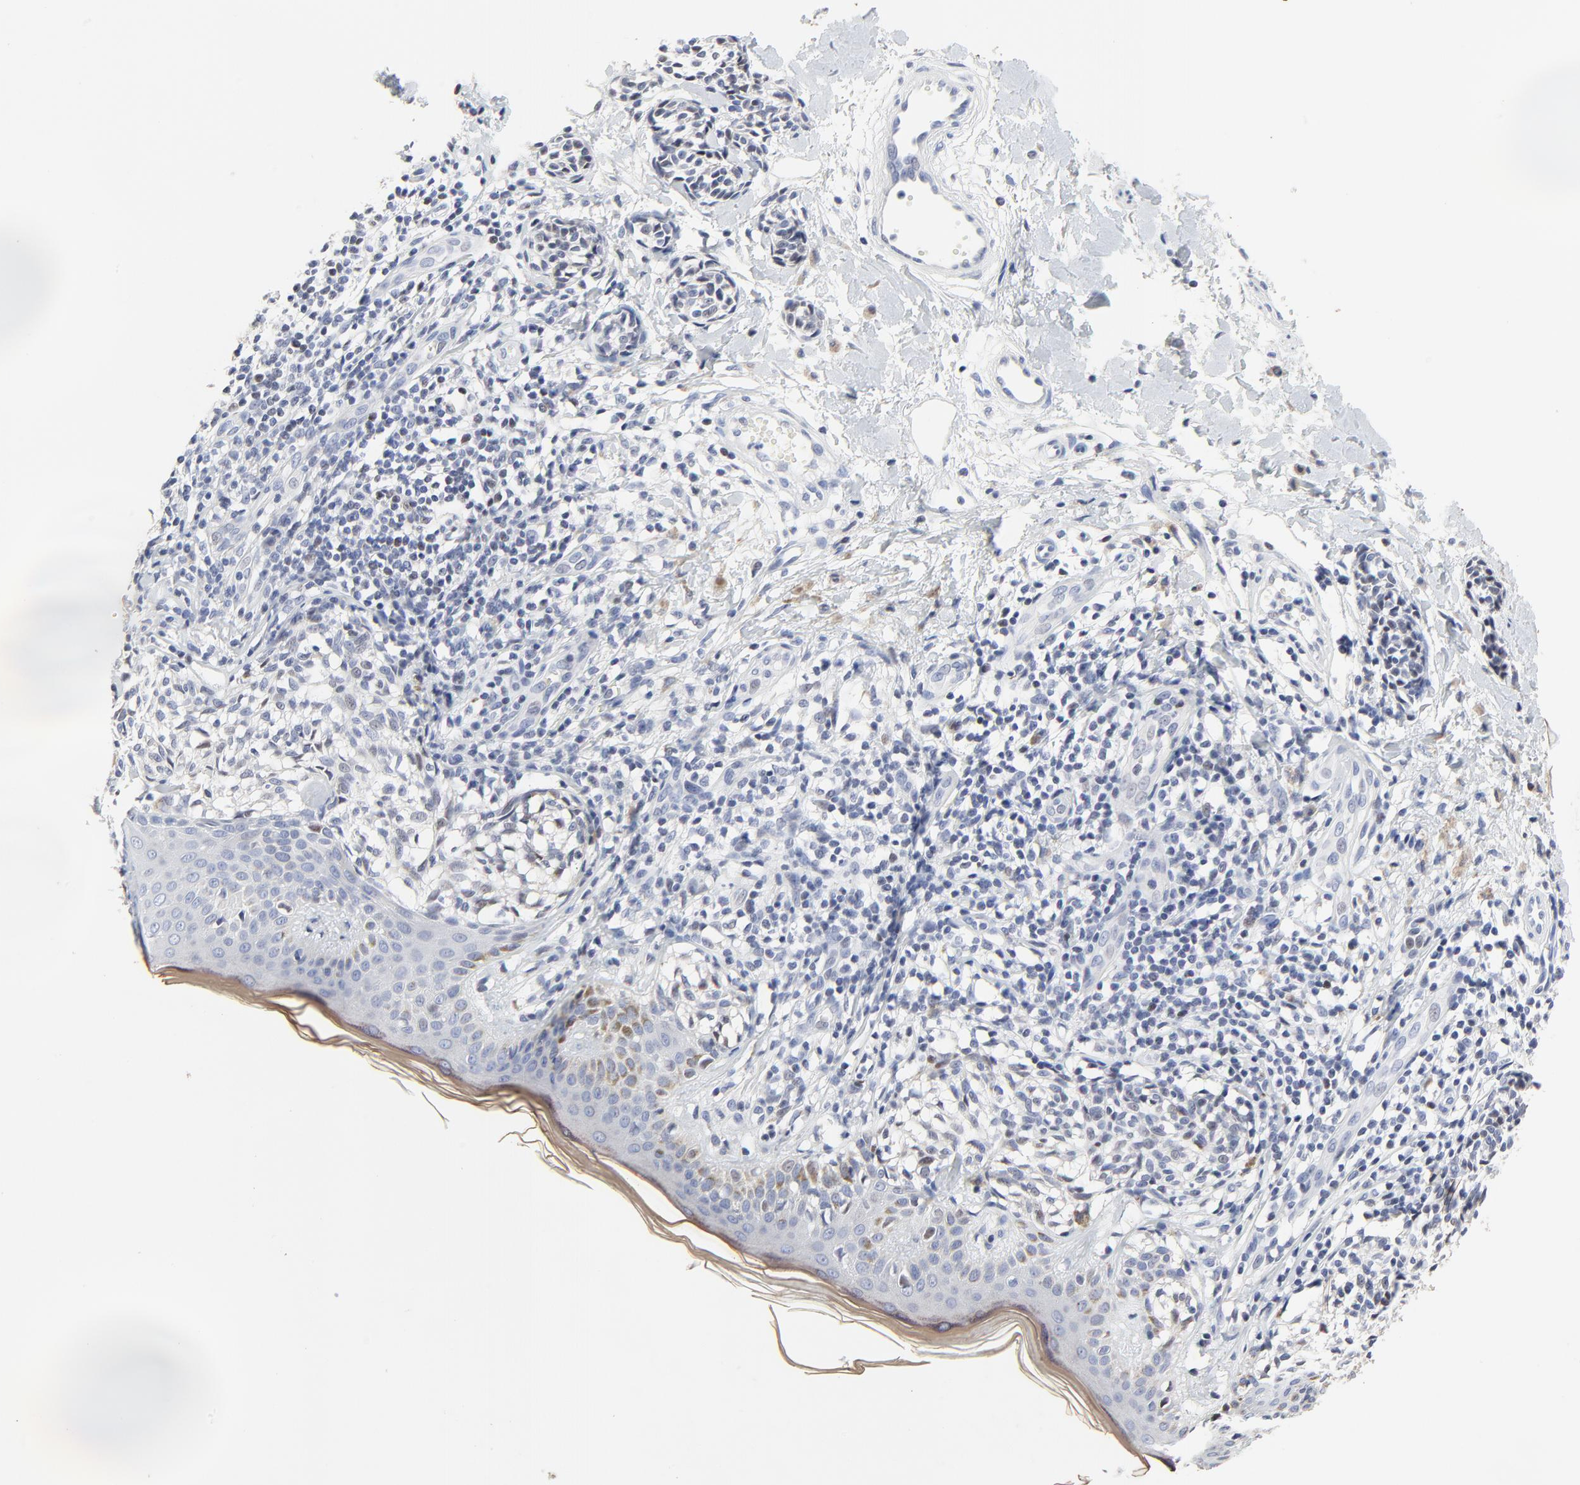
{"staining": {"intensity": "negative", "quantity": "none", "location": "none"}, "tissue": "melanoma", "cell_type": "Tumor cells", "image_type": "cancer", "snomed": [{"axis": "morphology", "description": "Malignant melanoma, NOS"}, {"axis": "topography", "description": "Skin"}], "caption": "Protein analysis of melanoma exhibits no significant expression in tumor cells.", "gene": "LNX1", "patient": {"sex": "male", "age": 67}}